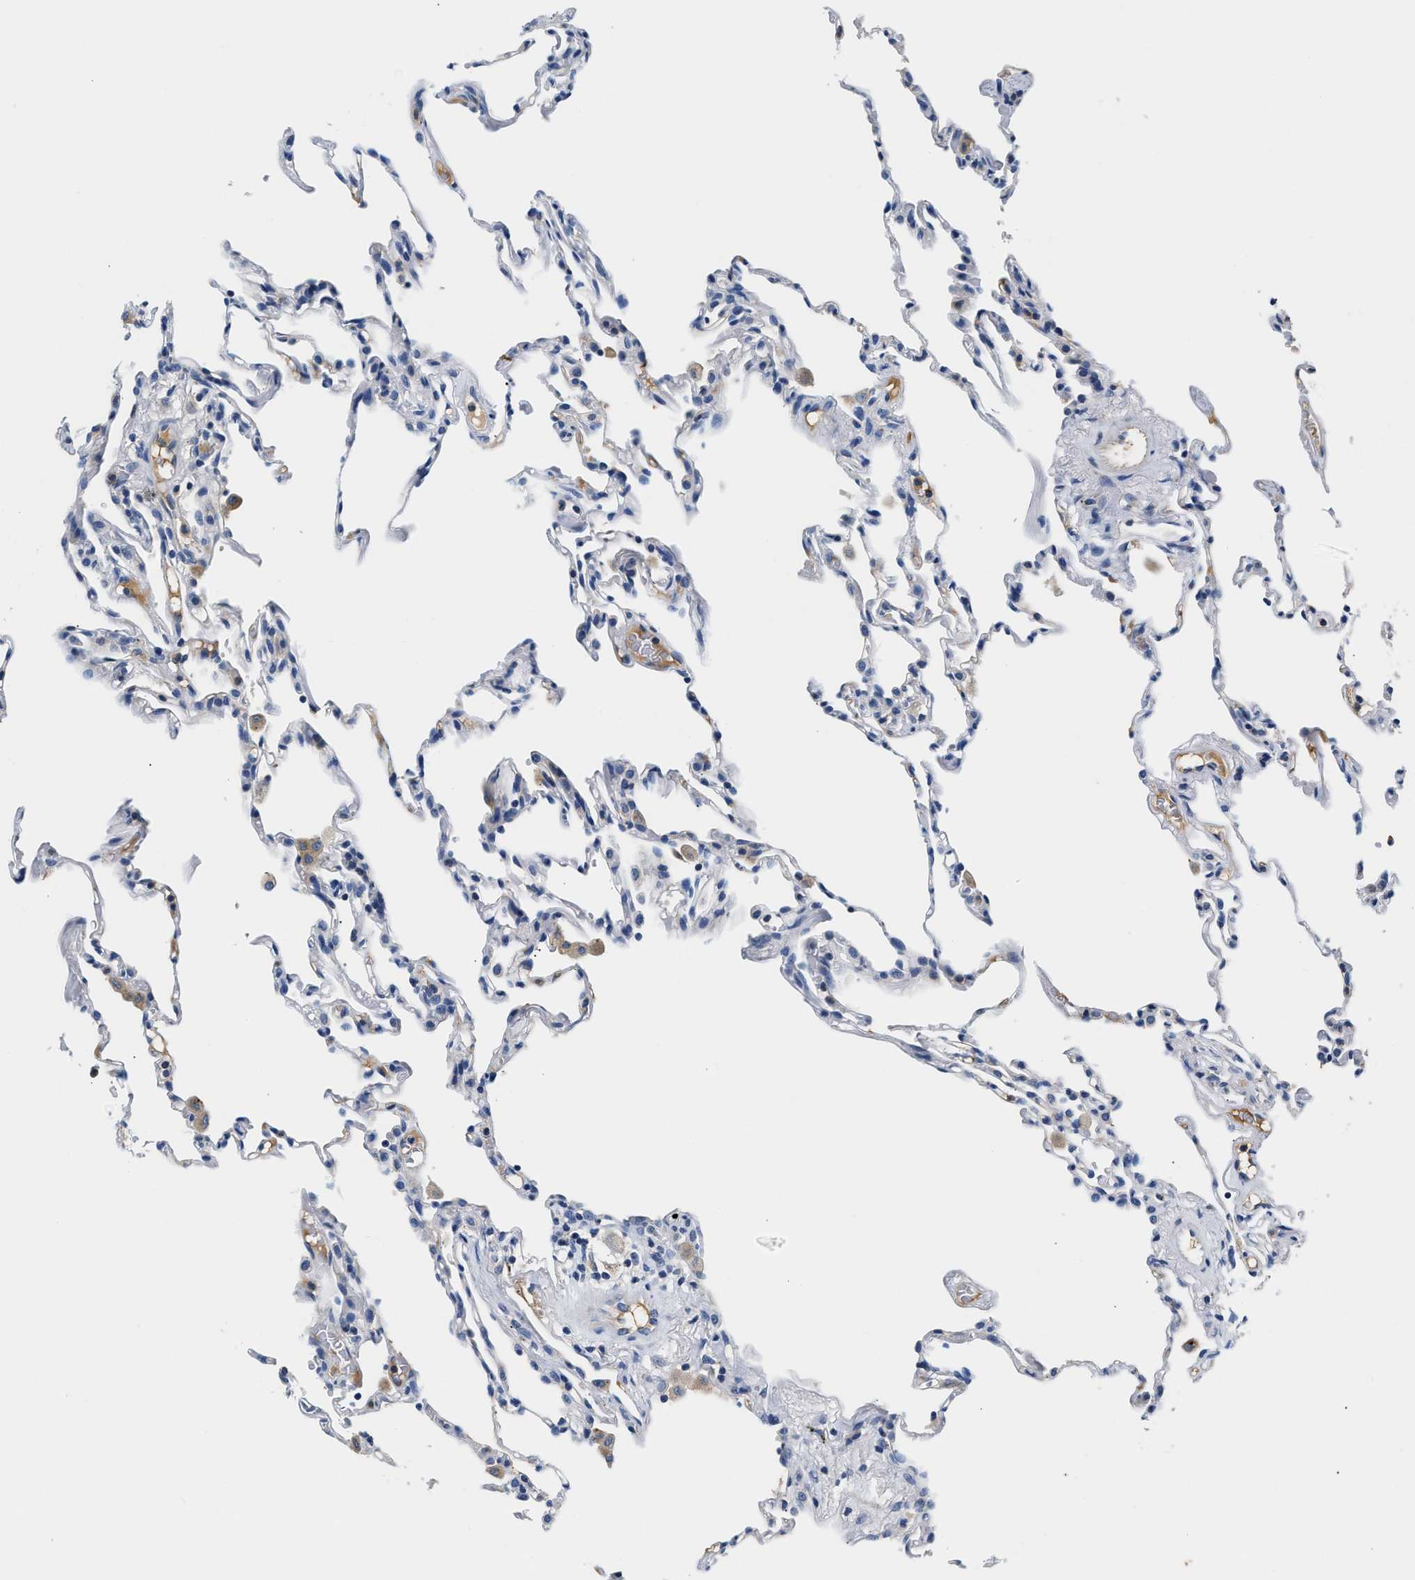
{"staining": {"intensity": "negative", "quantity": "none", "location": "none"}, "tissue": "lung", "cell_type": "Alveolar cells", "image_type": "normal", "snomed": [{"axis": "morphology", "description": "Normal tissue, NOS"}, {"axis": "topography", "description": "Lung"}], "caption": "An image of lung stained for a protein shows no brown staining in alveolar cells. (DAB immunohistochemistry (IHC), high magnification).", "gene": "TUT7", "patient": {"sex": "male", "age": 59}}